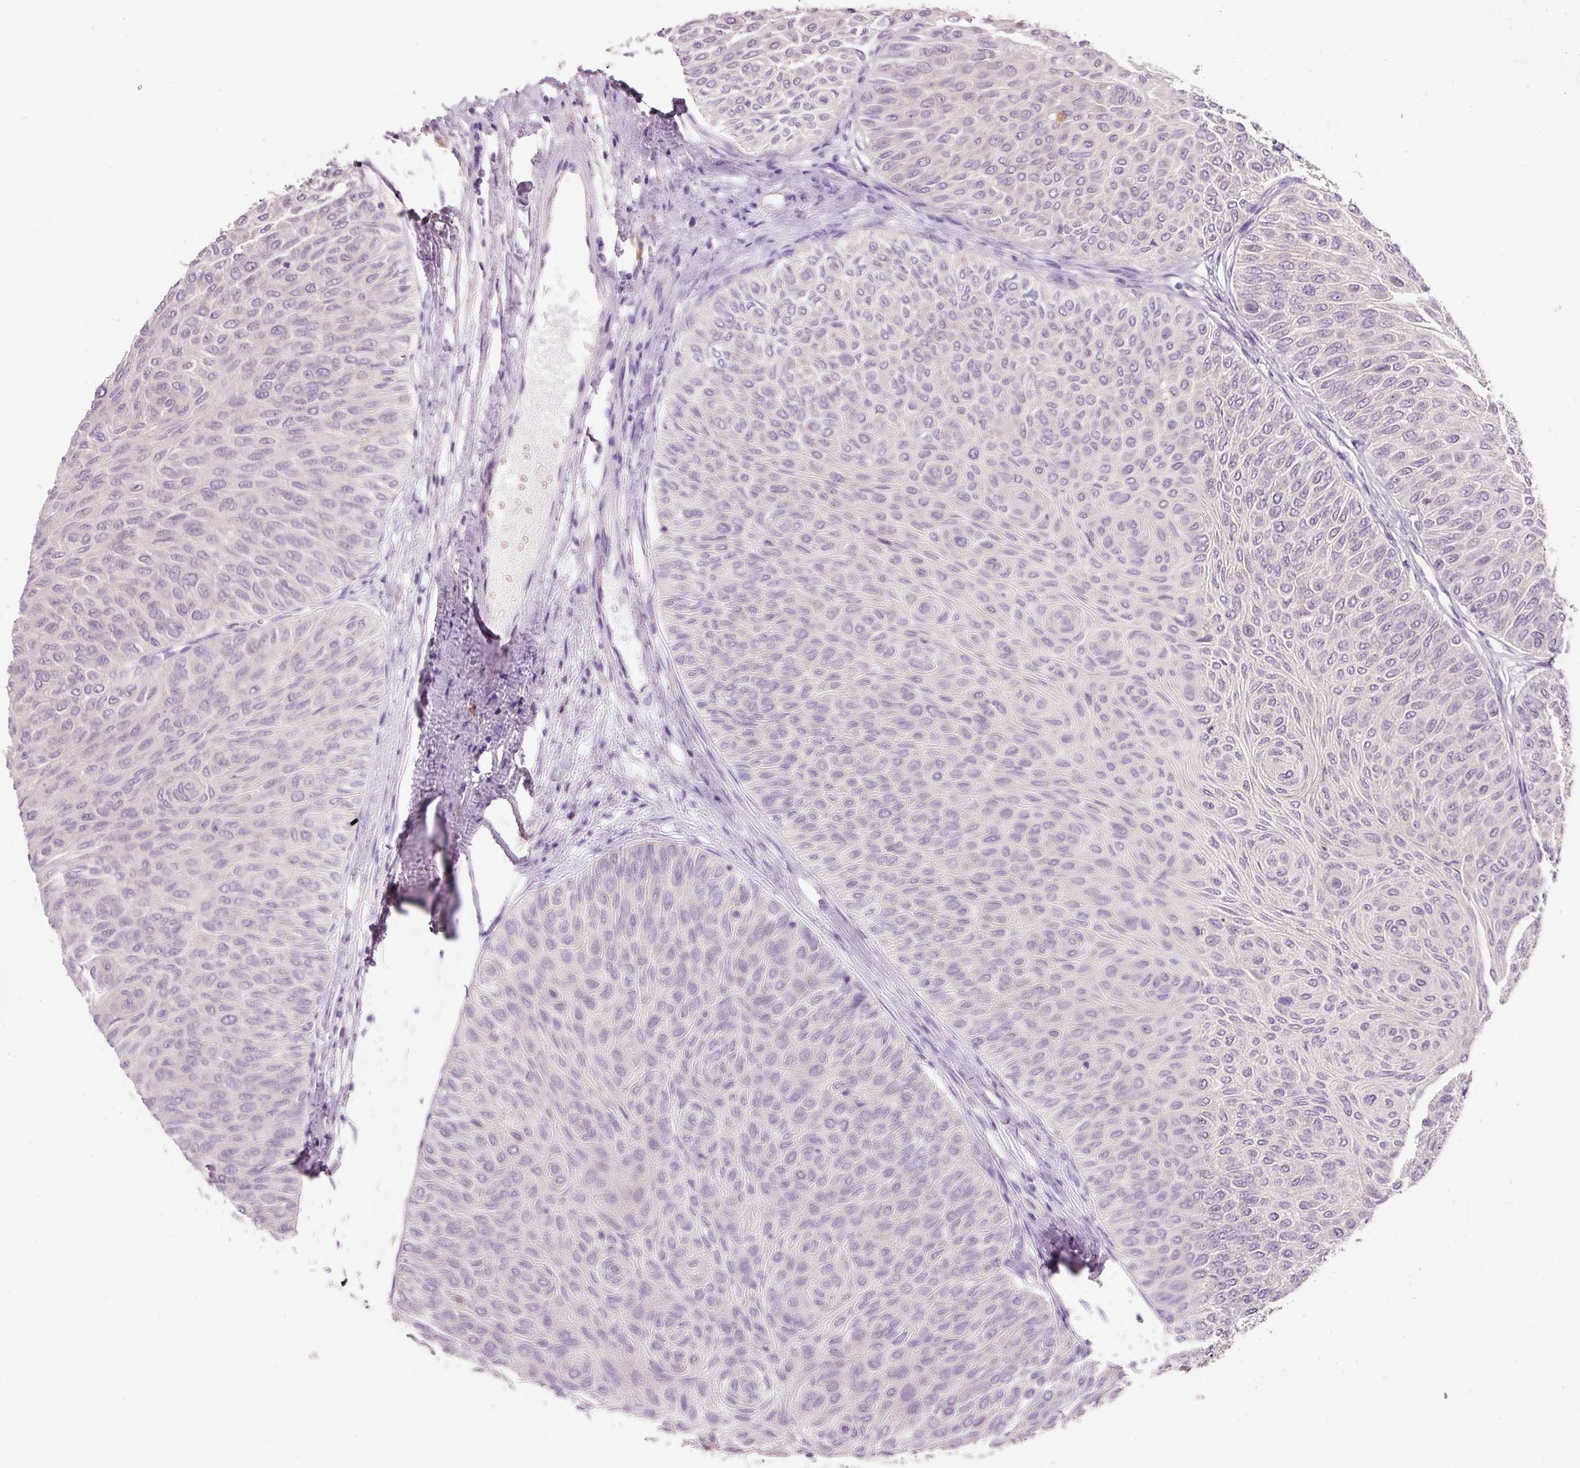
{"staining": {"intensity": "negative", "quantity": "none", "location": "none"}, "tissue": "urothelial cancer", "cell_type": "Tumor cells", "image_type": "cancer", "snomed": [{"axis": "morphology", "description": "Urothelial carcinoma, Low grade"}, {"axis": "topography", "description": "Urinary bladder"}], "caption": "Immunohistochemistry (IHC) image of neoplastic tissue: human urothelial cancer stained with DAB (3,3'-diaminobenzidine) shows no significant protein staining in tumor cells. (DAB immunohistochemistry (IHC) visualized using brightfield microscopy, high magnification).", "gene": "TENT5C", "patient": {"sex": "male", "age": 78}}